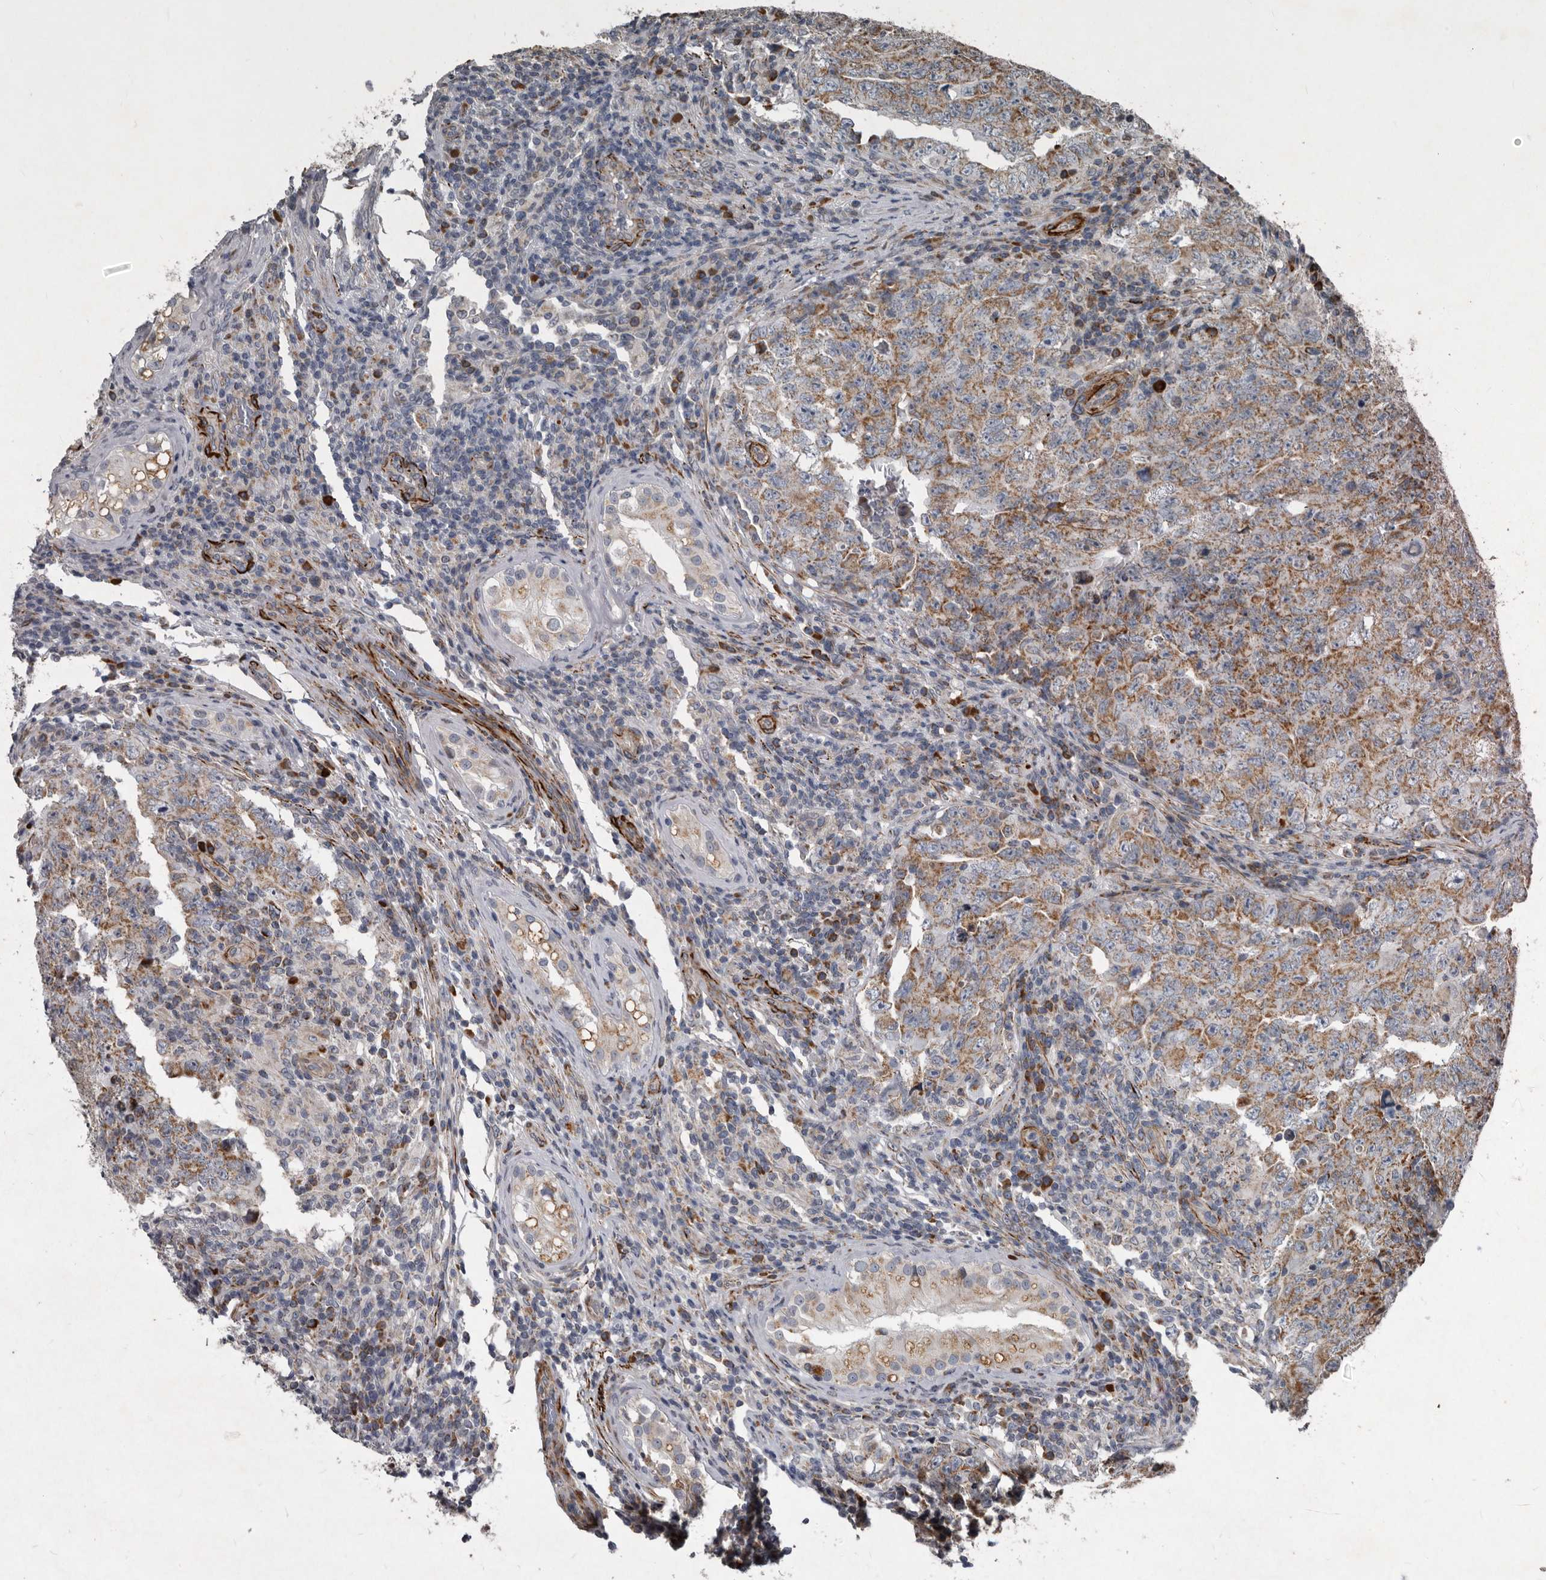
{"staining": {"intensity": "moderate", "quantity": ">75%", "location": "cytoplasmic/membranous"}, "tissue": "testis cancer", "cell_type": "Tumor cells", "image_type": "cancer", "snomed": [{"axis": "morphology", "description": "Carcinoma, Embryonal, NOS"}, {"axis": "topography", "description": "Testis"}], "caption": "There is medium levels of moderate cytoplasmic/membranous expression in tumor cells of testis cancer, as demonstrated by immunohistochemical staining (brown color).", "gene": "MRPS15", "patient": {"sex": "male", "age": 26}}